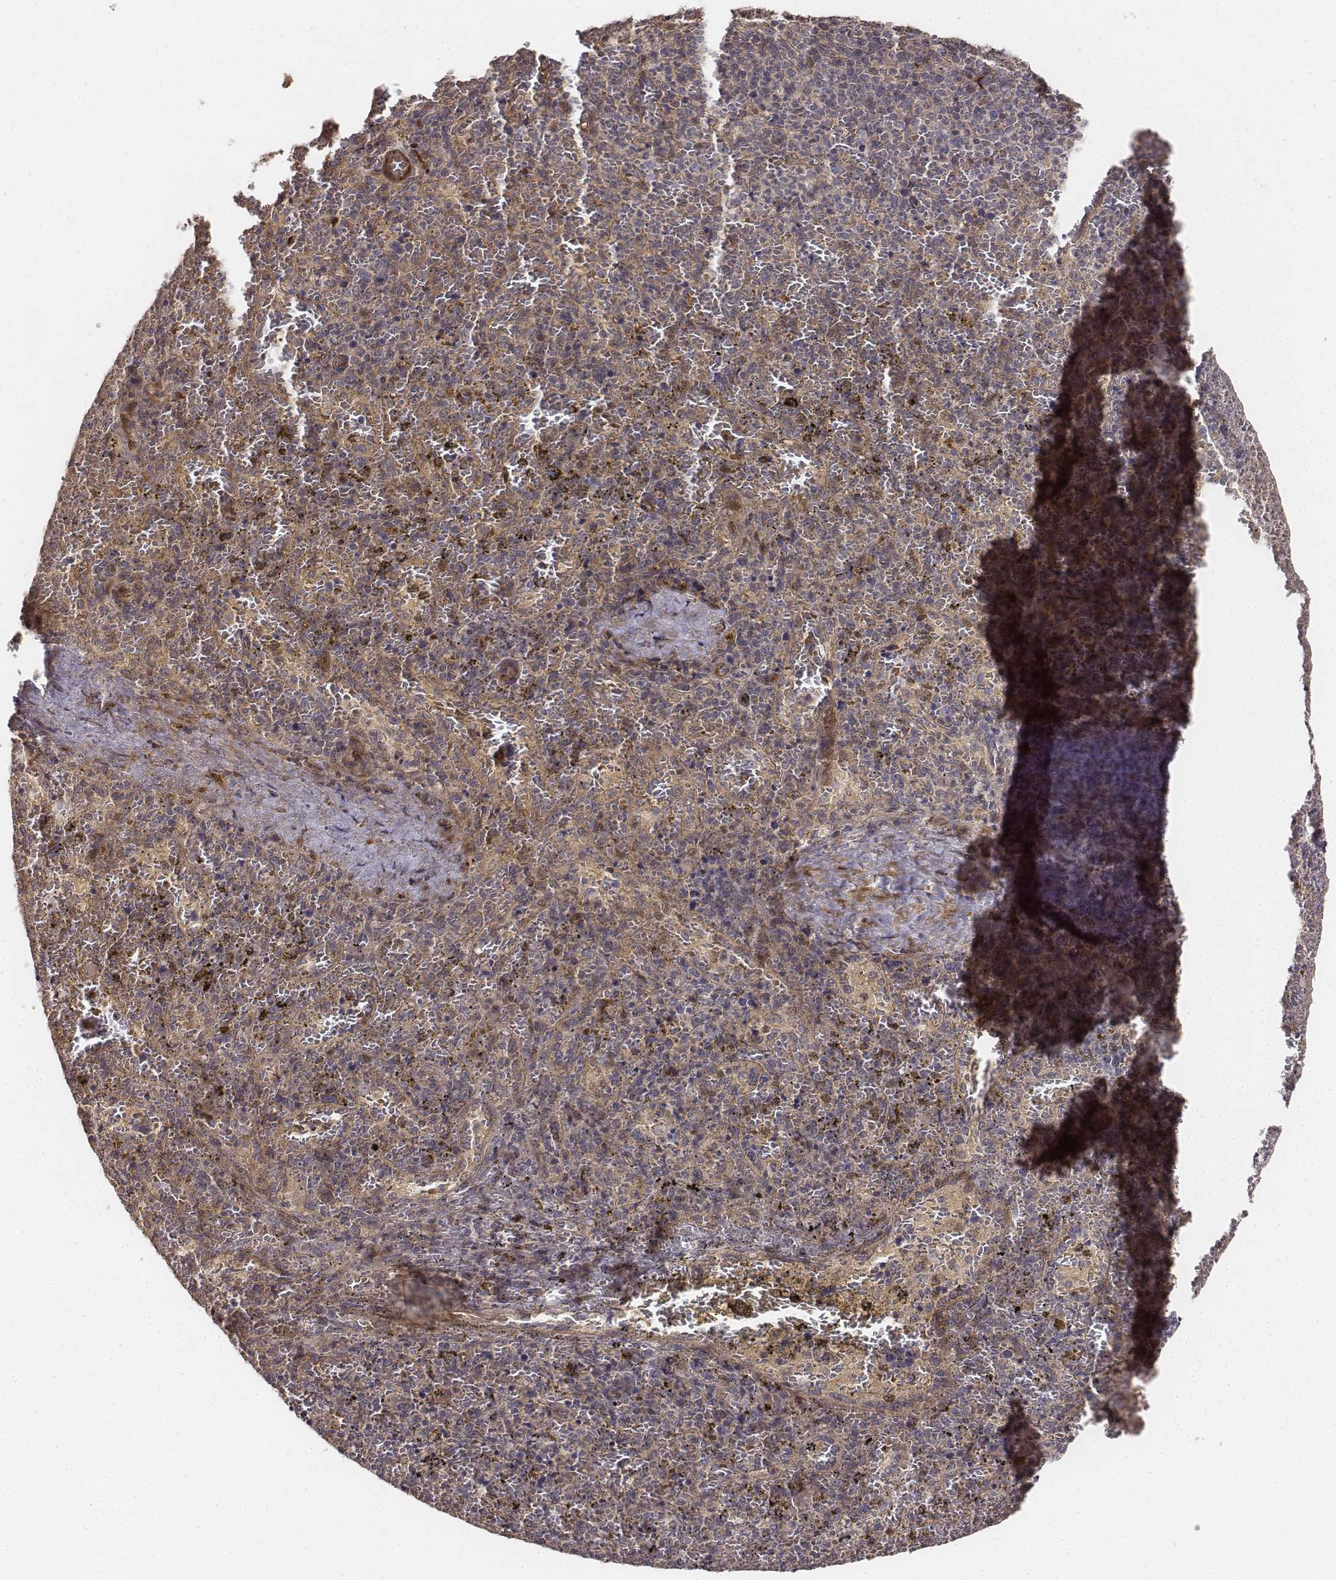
{"staining": {"intensity": "weak", "quantity": "25%-75%", "location": "cytoplasmic/membranous"}, "tissue": "spleen", "cell_type": "Cells in red pulp", "image_type": "normal", "snomed": [{"axis": "morphology", "description": "Normal tissue, NOS"}, {"axis": "topography", "description": "Spleen"}], "caption": "Immunohistochemistry (IHC) micrograph of unremarkable spleen: human spleen stained using immunohistochemistry demonstrates low levels of weak protein expression localized specifically in the cytoplasmic/membranous of cells in red pulp, appearing as a cytoplasmic/membranous brown color.", "gene": "FBXO21", "patient": {"sex": "female", "age": 50}}